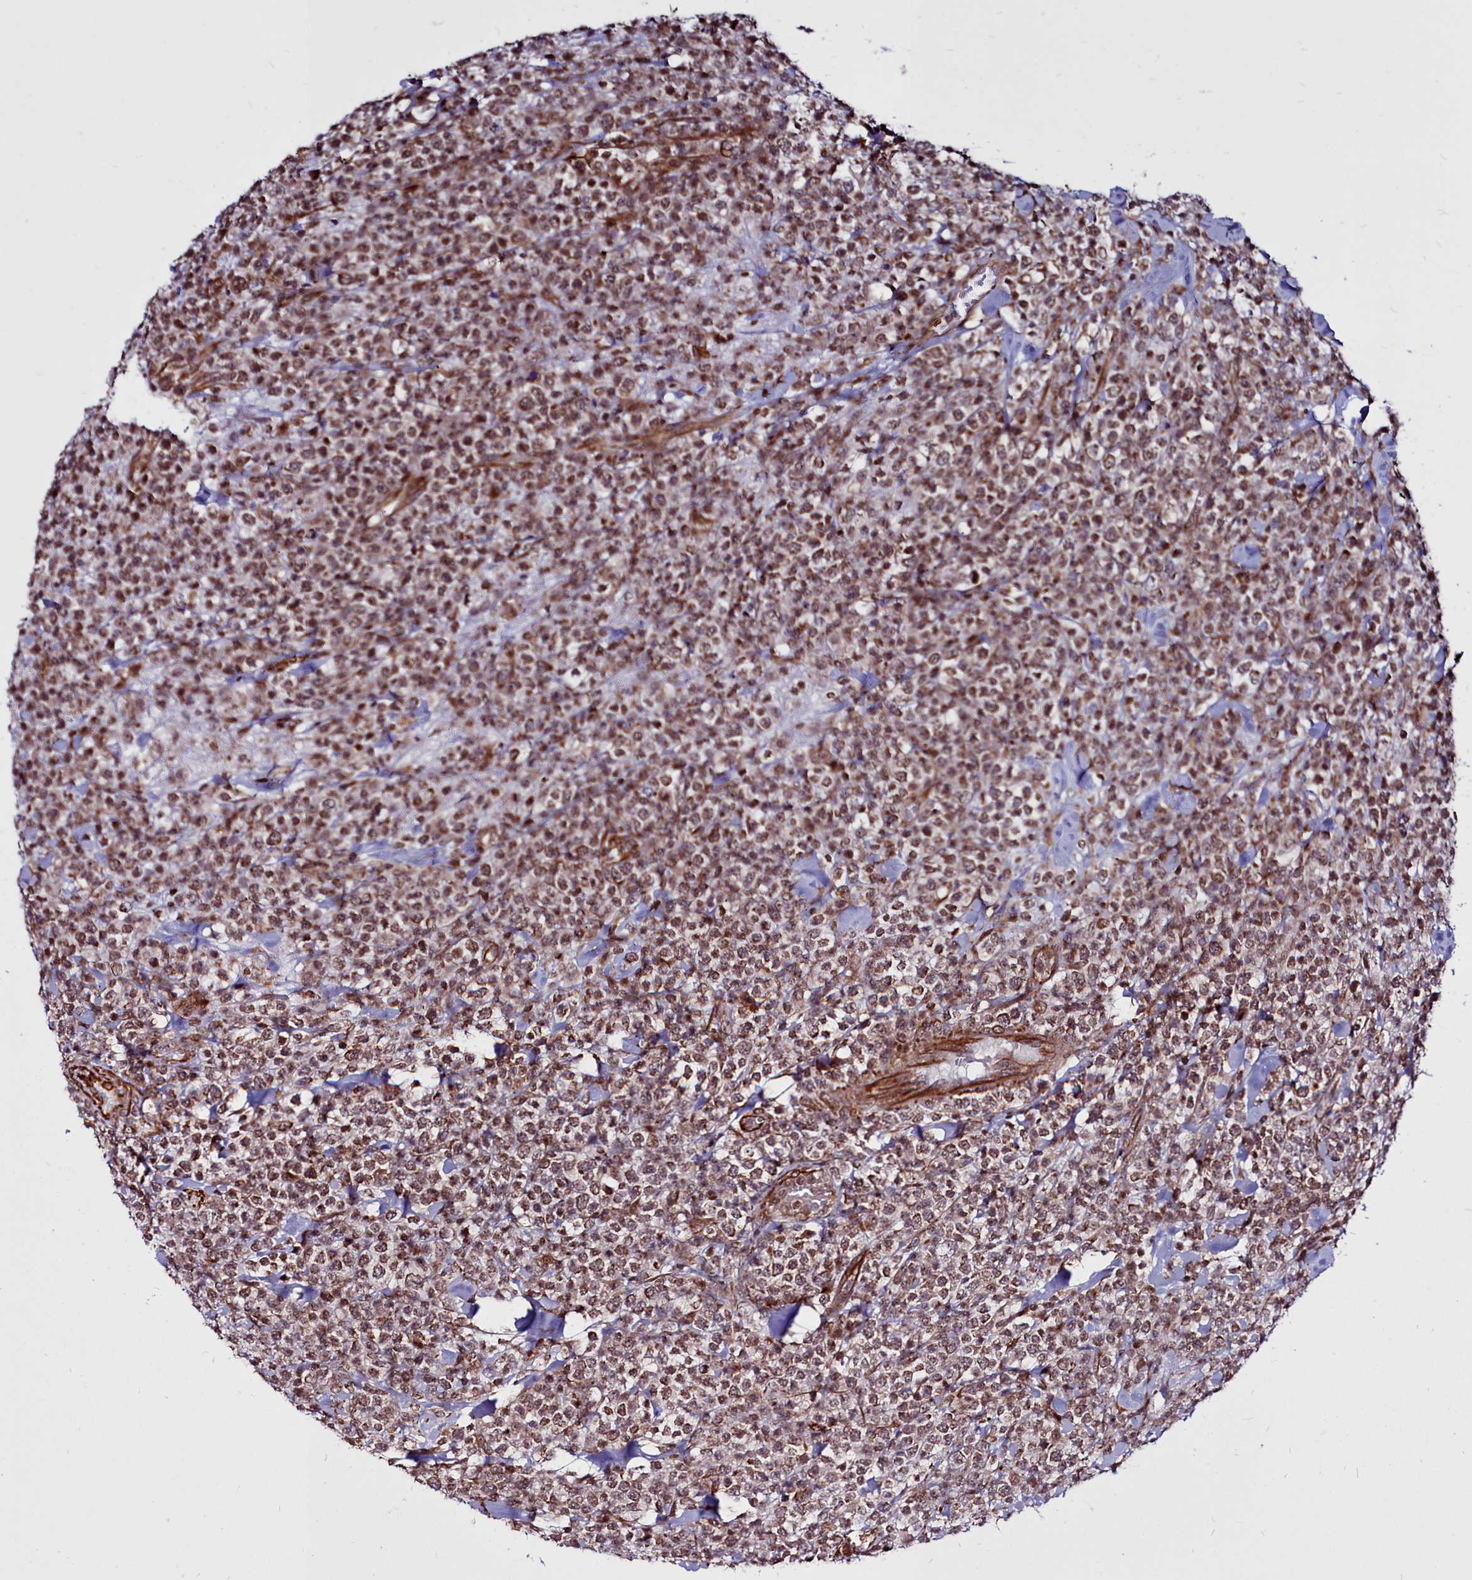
{"staining": {"intensity": "moderate", "quantity": ">75%", "location": "cytoplasmic/membranous,nuclear"}, "tissue": "lymphoma", "cell_type": "Tumor cells", "image_type": "cancer", "snomed": [{"axis": "morphology", "description": "Malignant lymphoma, non-Hodgkin's type, High grade"}, {"axis": "topography", "description": "Colon"}], "caption": "Immunohistochemistry image of human lymphoma stained for a protein (brown), which displays medium levels of moderate cytoplasmic/membranous and nuclear positivity in about >75% of tumor cells.", "gene": "CLK3", "patient": {"sex": "female", "age": 53}}